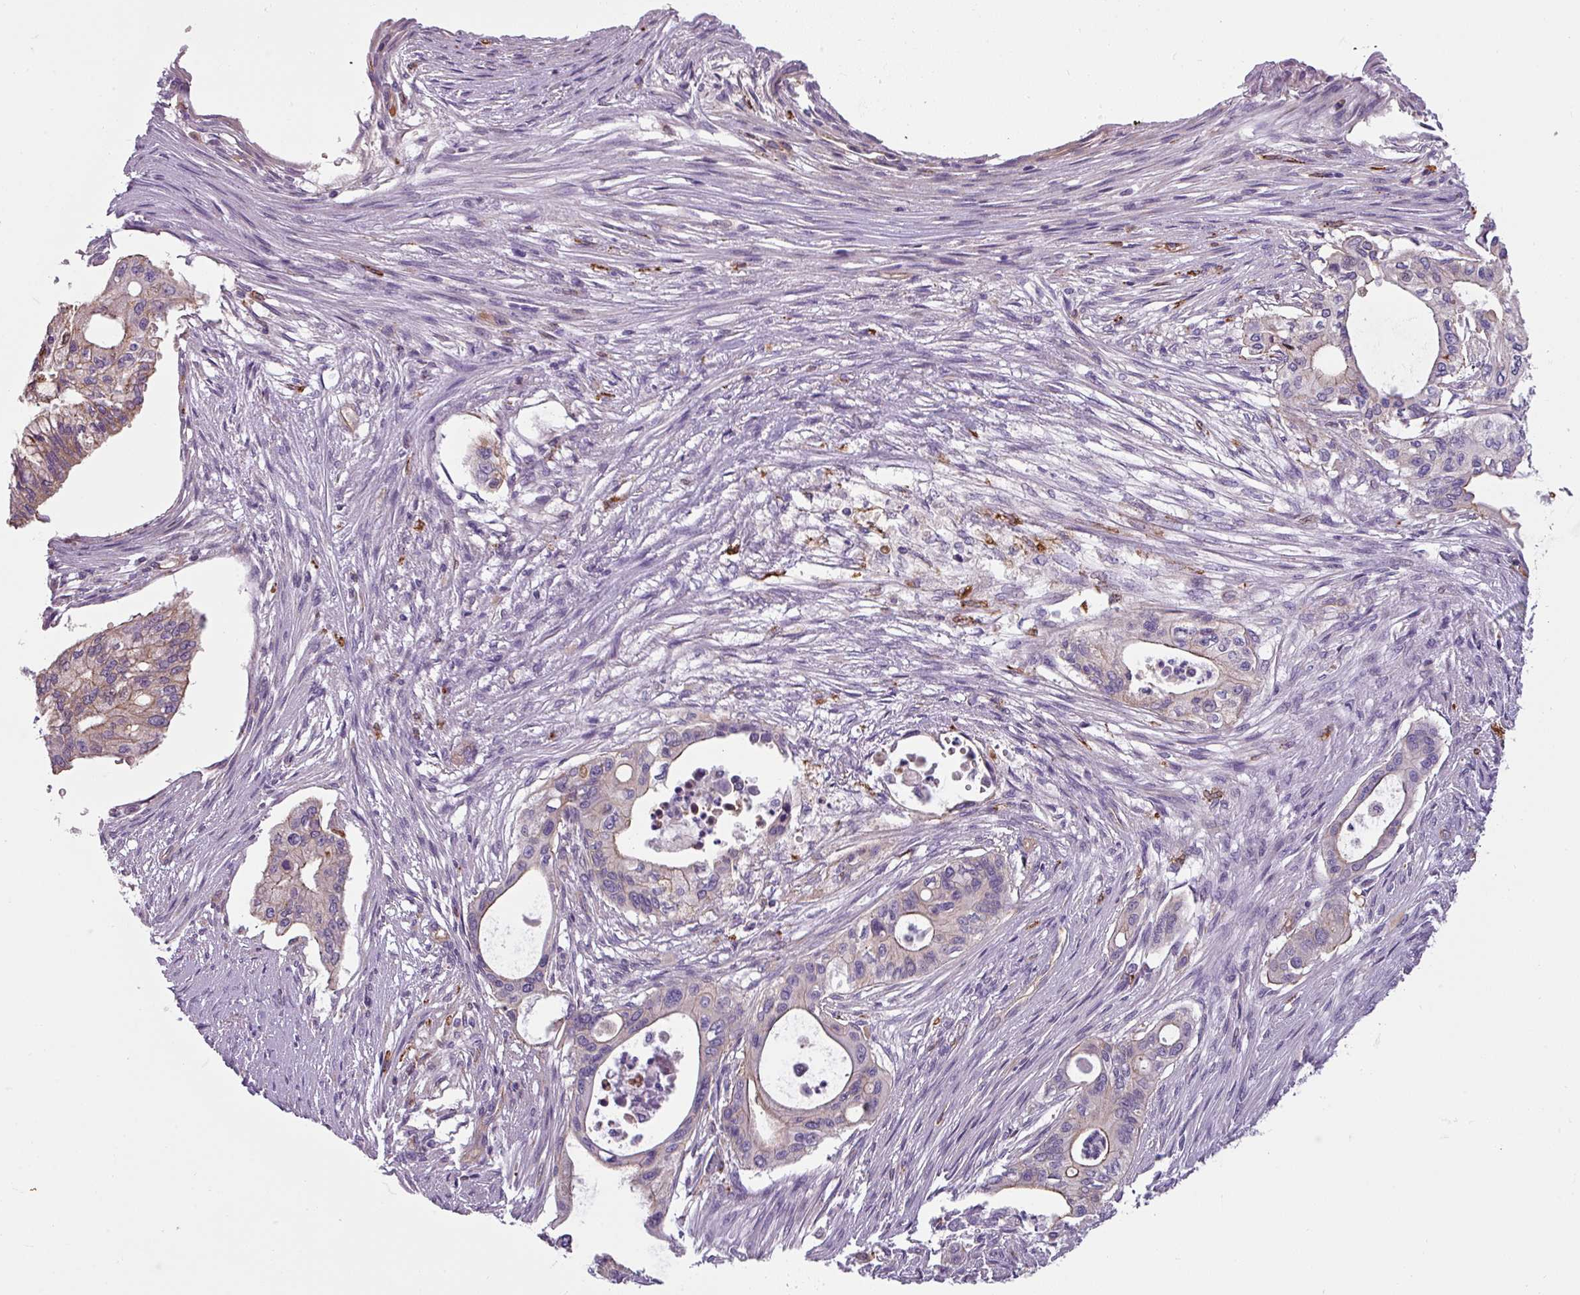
{"staining": {"intensity": "weak", "quantity": "25%-75%", "location": "cytoplasmic/membranous"}, "tissue": "pancreatic cancer", "cell_type": "Tumor cells", "image_type": "cancer", "snomed": [{"axis": "morphology", "description": "Adenocarcinoma, NOS"}, {"axis": "topography", "description": "Pancreas"}], "caption": "DAB immunohistochemical staining of human pancreatic adenocarcinoma shows weak cytoplasmic/membranous protein expression in approximately 25%-75% of tumor cells.", "gene": "BUD23", "patient": {"sex": "male", "age": 46}}